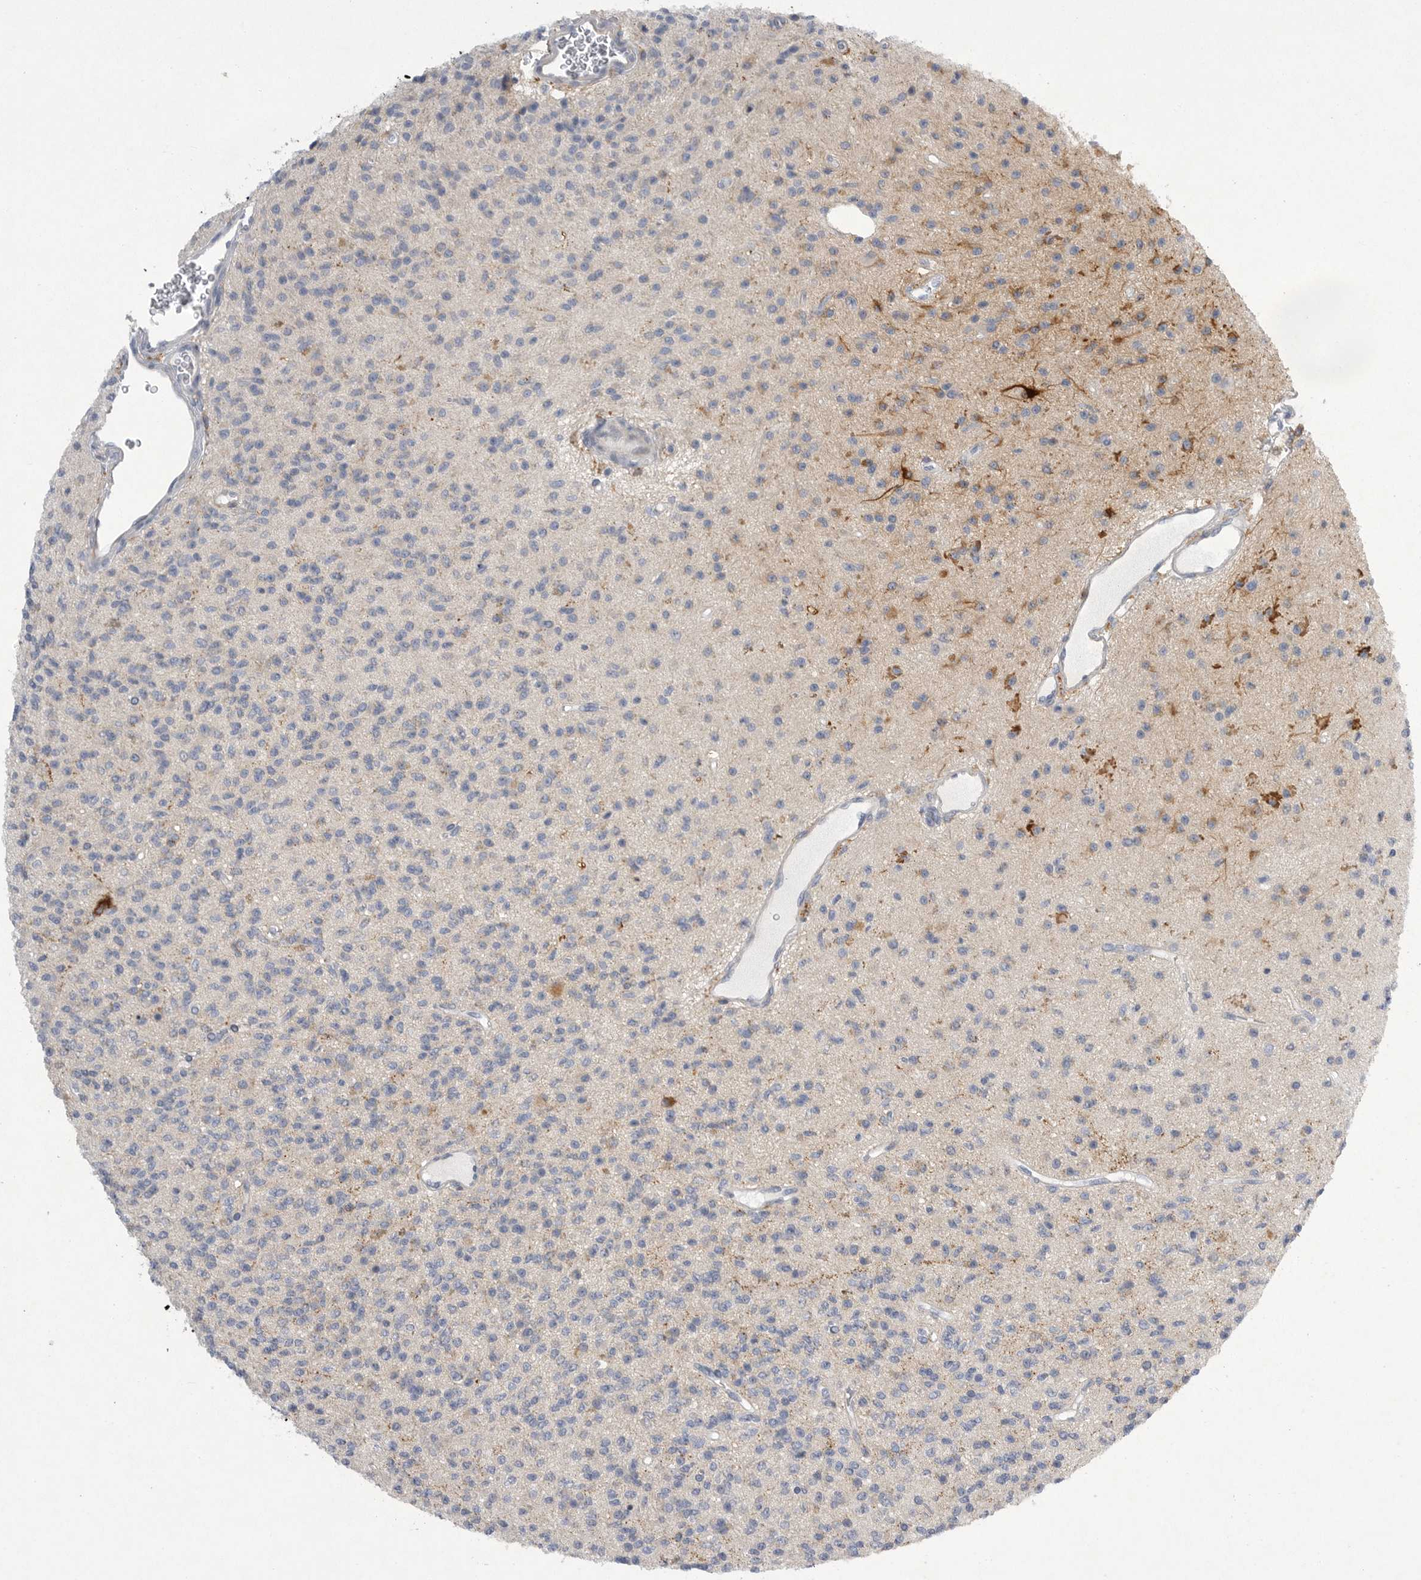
{"staining": {"intensity": "moderate", "quantity": "<25%", "location": "cytoplasmic/membranous"}, "tissue": "glioma", "cell_type": "Tumor cells", "image_type": "cancer", "snomed": [{"axis": "morphology", "description": "Glioma, malignant, High grade"}, {"axis": "topography", "description": "Brain"}], "caption": "About <25% of tumor cells in glioma exhibit moderate cytoplasmic/membranous protein expression as visualized by brown immunohistochemical staining.", "gene": "EDEM3", "patient": {"sex": "male", "age": 34}}